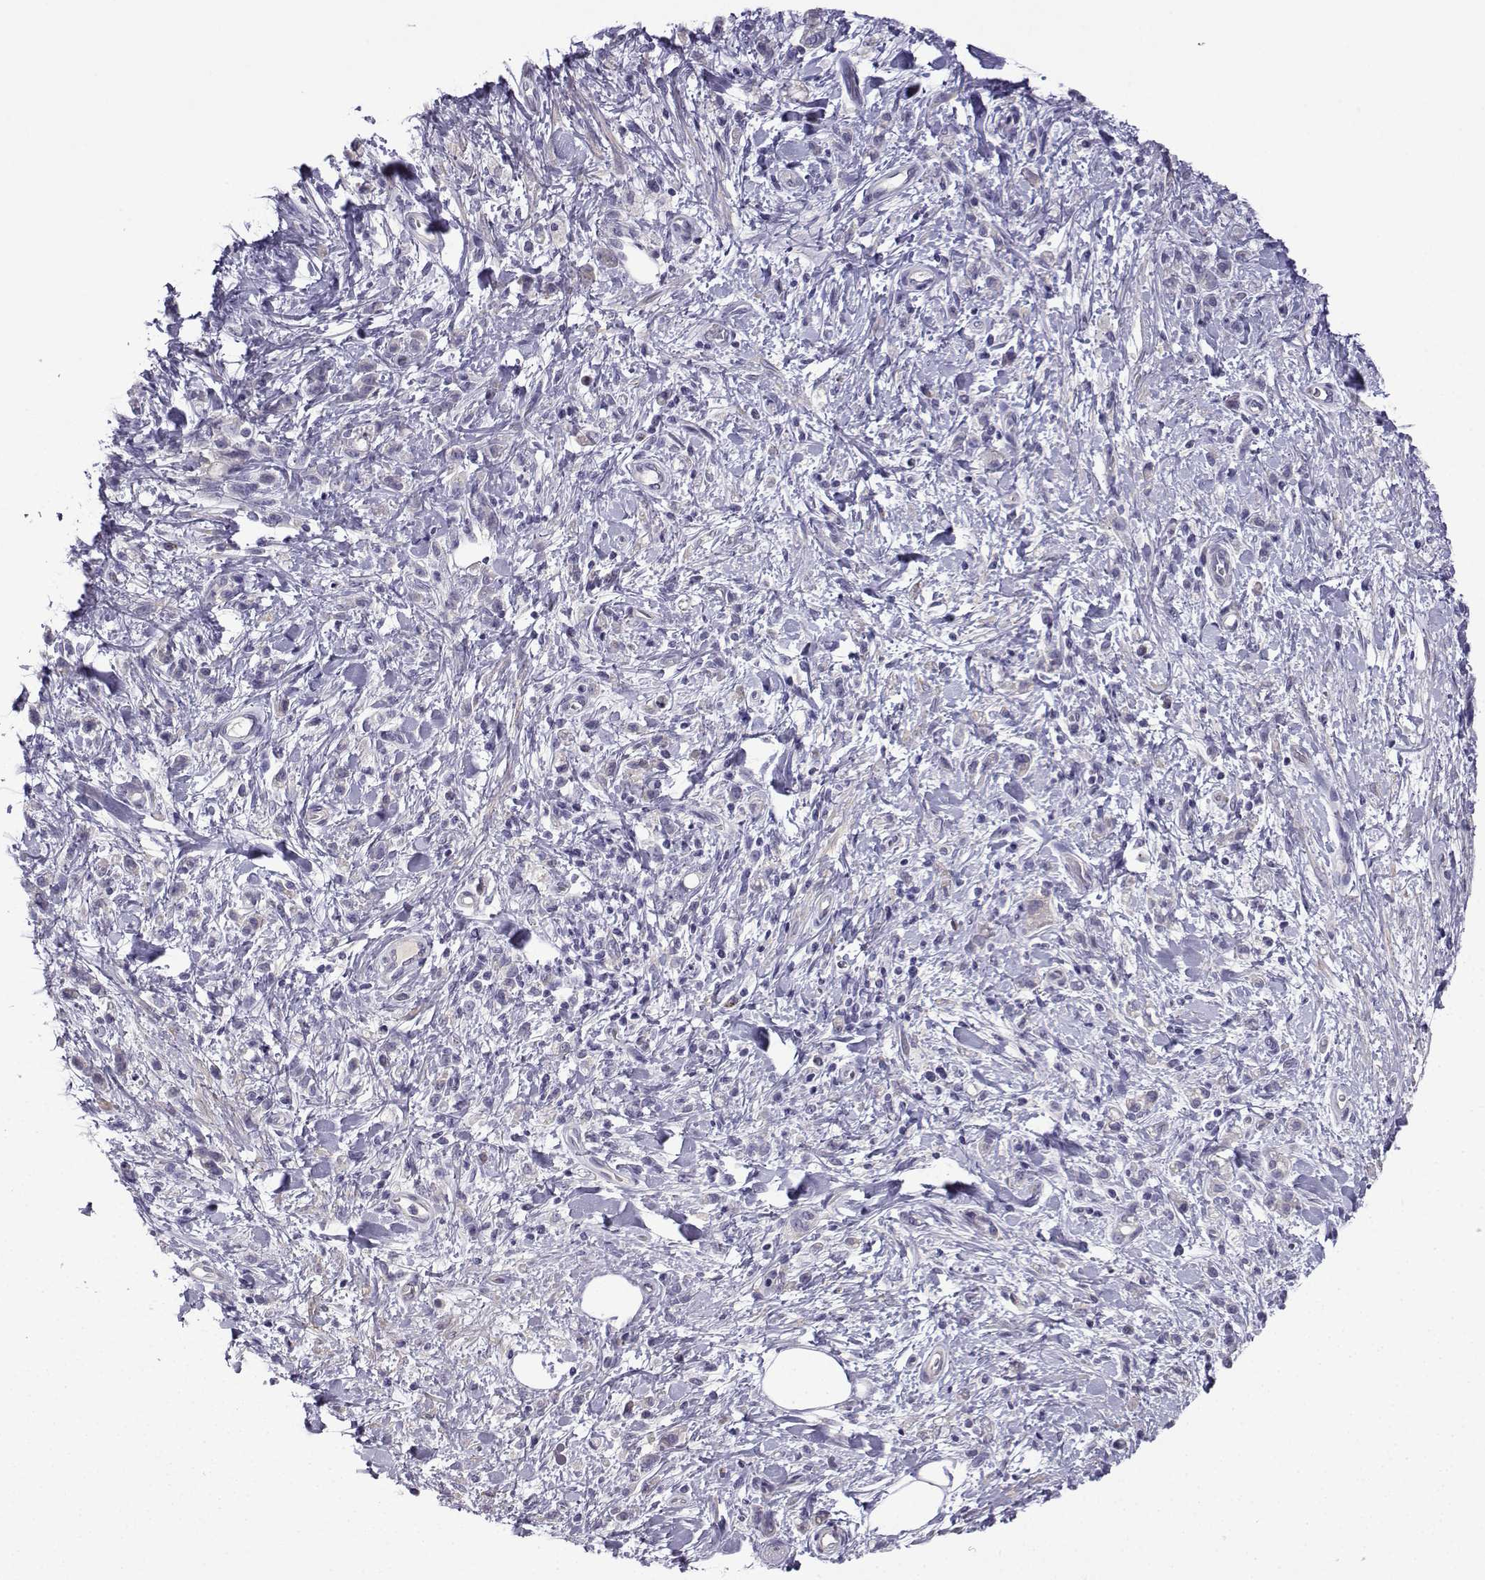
{"staining": {"intensity": "negative", "quantity": "none", "location": "none"}, "tissue": "stomach cancer", "cell_type": "Tumor cells", "image_type": "cancer", "snomed": [{"axis": "morphology", "description": "Adenocarcinoma, NOS"}, {"axis": "topography", "description": "Stomach"}], "caption": "DAB (3,3'-diaminobenzidine) immunohistochemical staining of human stomach adenocarcinoma reveals no significant expression in tumor cells.", "gene": "SPACA7", "patient": {"sex": "male", "age": 77}}